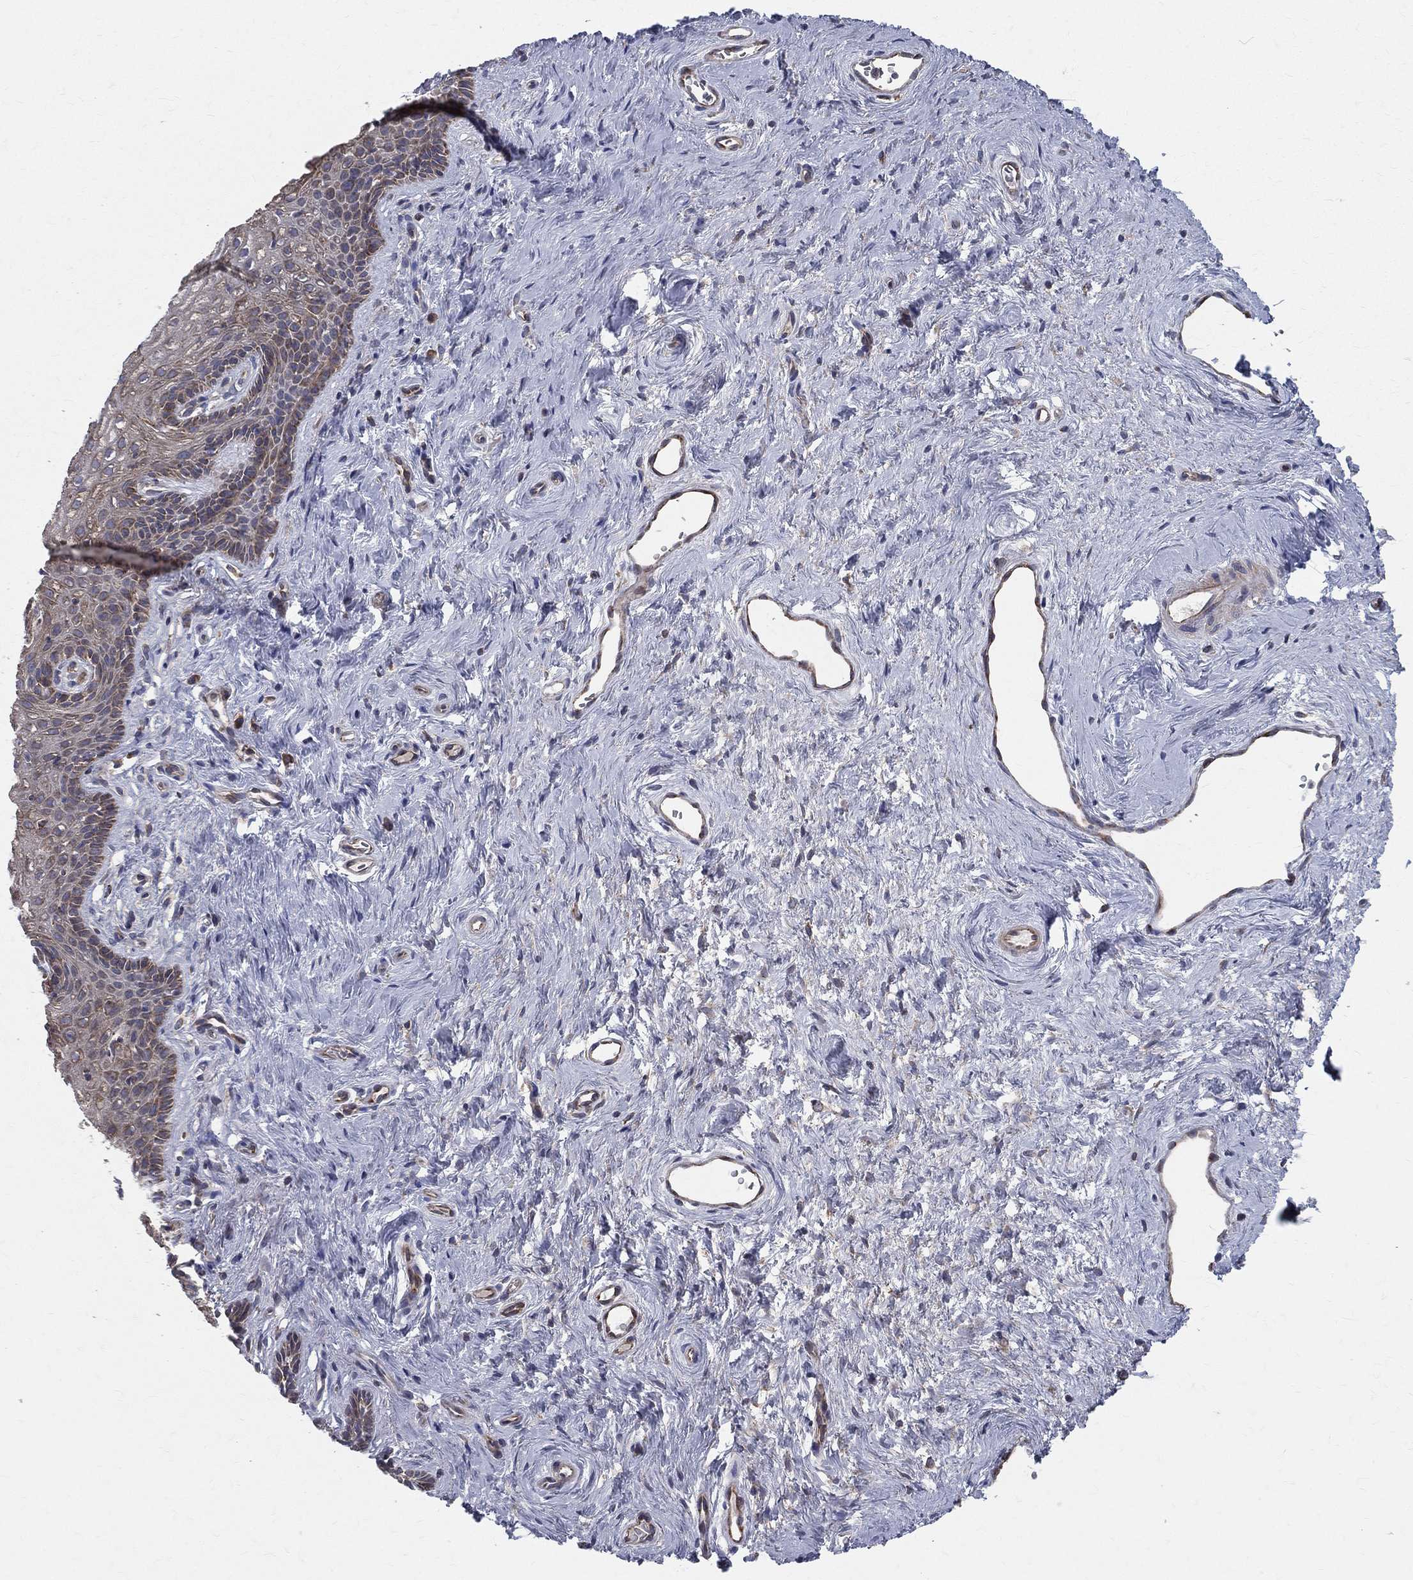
{"staining": {"intensity": "moderate", "quantity": ">75%", "location": "cytoplasmic/membranous"}, "tissue": "vagina", "cell_type": "Squamous epithelial cells", "image_type": "normal", "snomed": [{"axis": "morphology", "description": "Normal tissue, NOS"}, {"axis": "topography", "description": "Vagina"}], "caption": "Vagina stained for a protein reveals moderate cytoplasmic/membranous positivity in squamous epithelial cells. (Stains: DAB in brown, nuclei in blue, Microscopy: brightfield microscopy at high magnification).", "gene": "MIX23", "patient": {"sex": "female", "age": 45}}